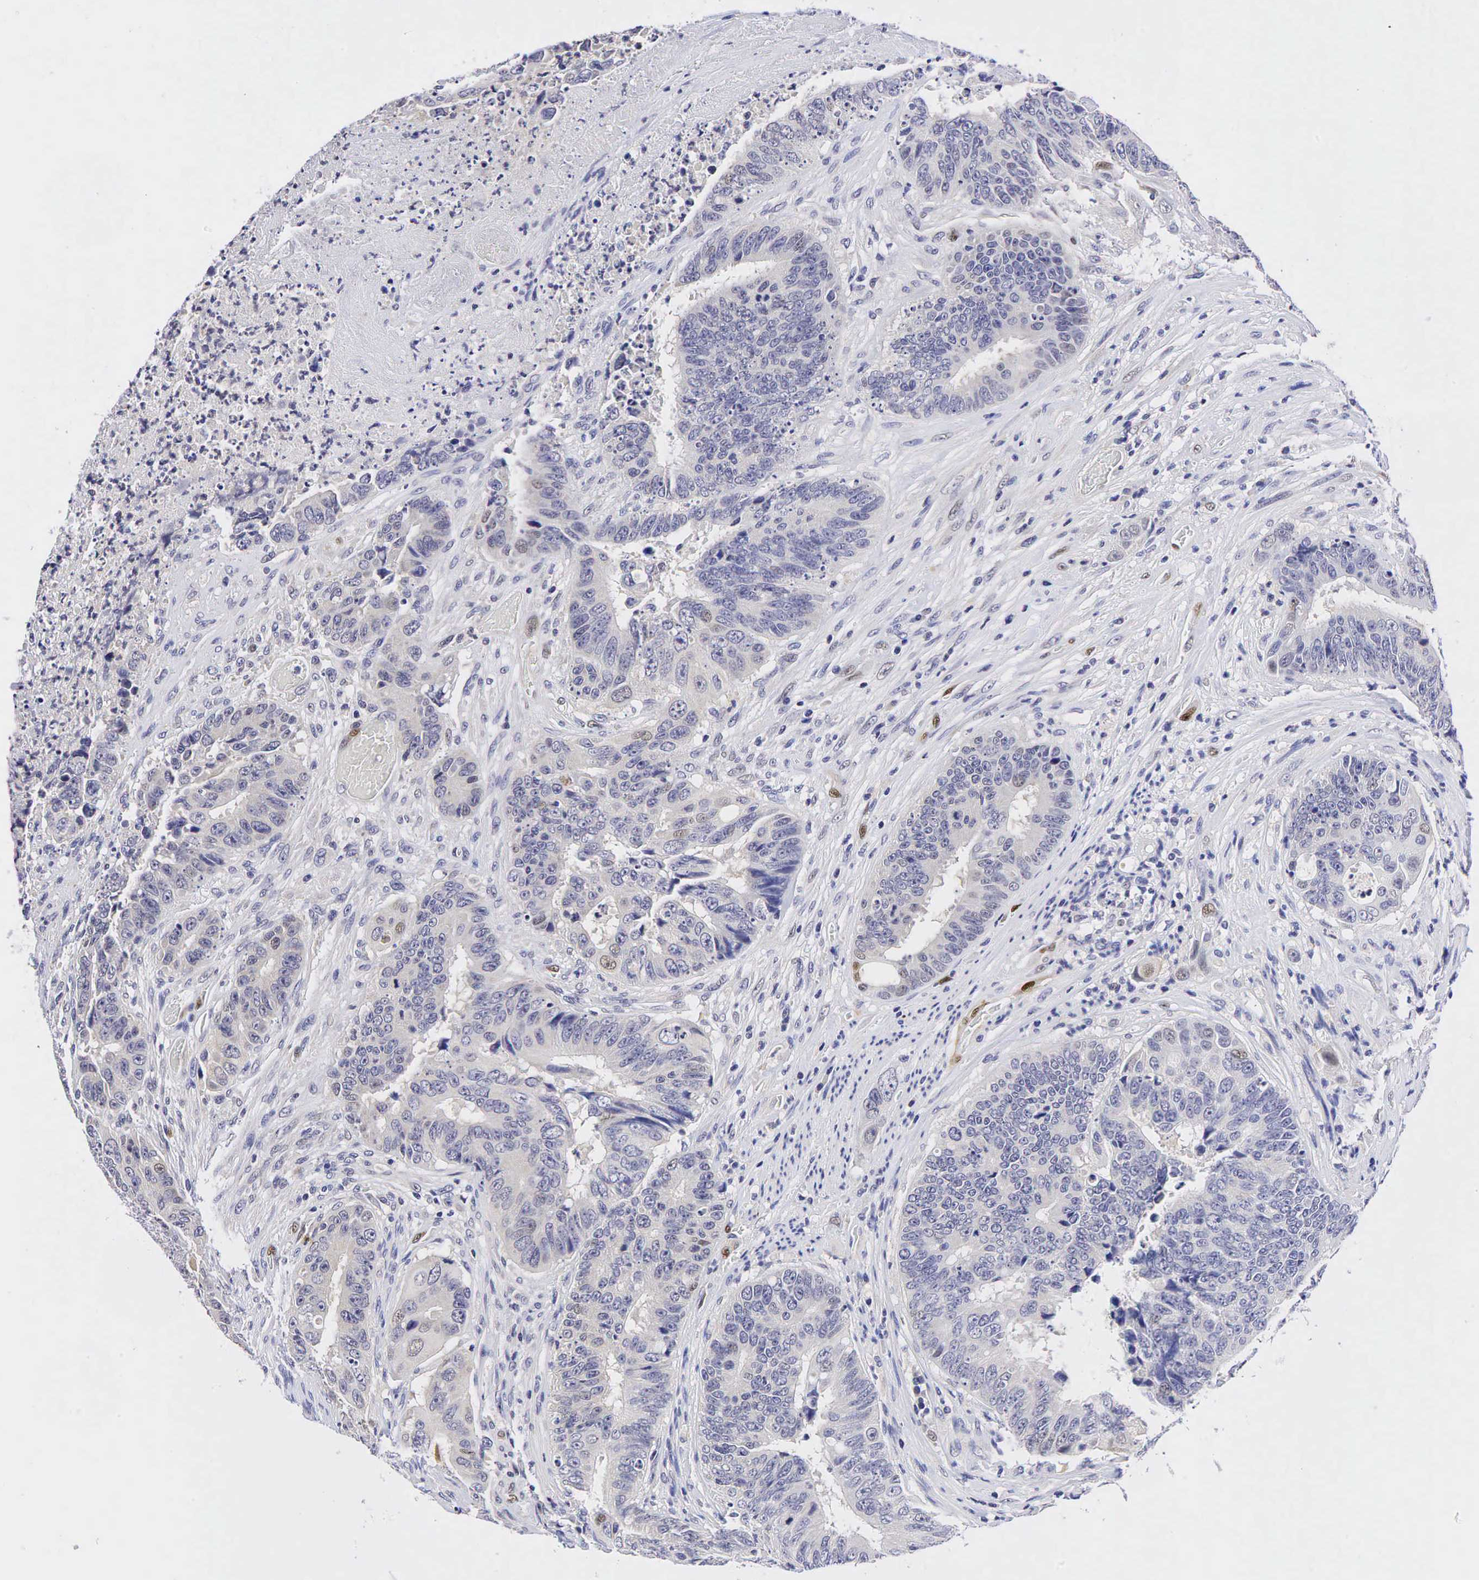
{"staining": {"intensity": "weak", "quantity": "<25%", "location": "nuclear"}, "tissue": "colorectal cancer", "cell_type": "Tumor cells", "image_type": "cancer", "snomed": [{"axis": "morphology", "description": "Adenocarcinoma, NOS"}, {"axis": "topography", "description": "Rectum"}], "caption": "An image of colorectal adenocarcinoma stained for a protein displays no brown staining in tumor cells.", "gene": "CCND1", "patient": {"sex": "female", "age": 65}}